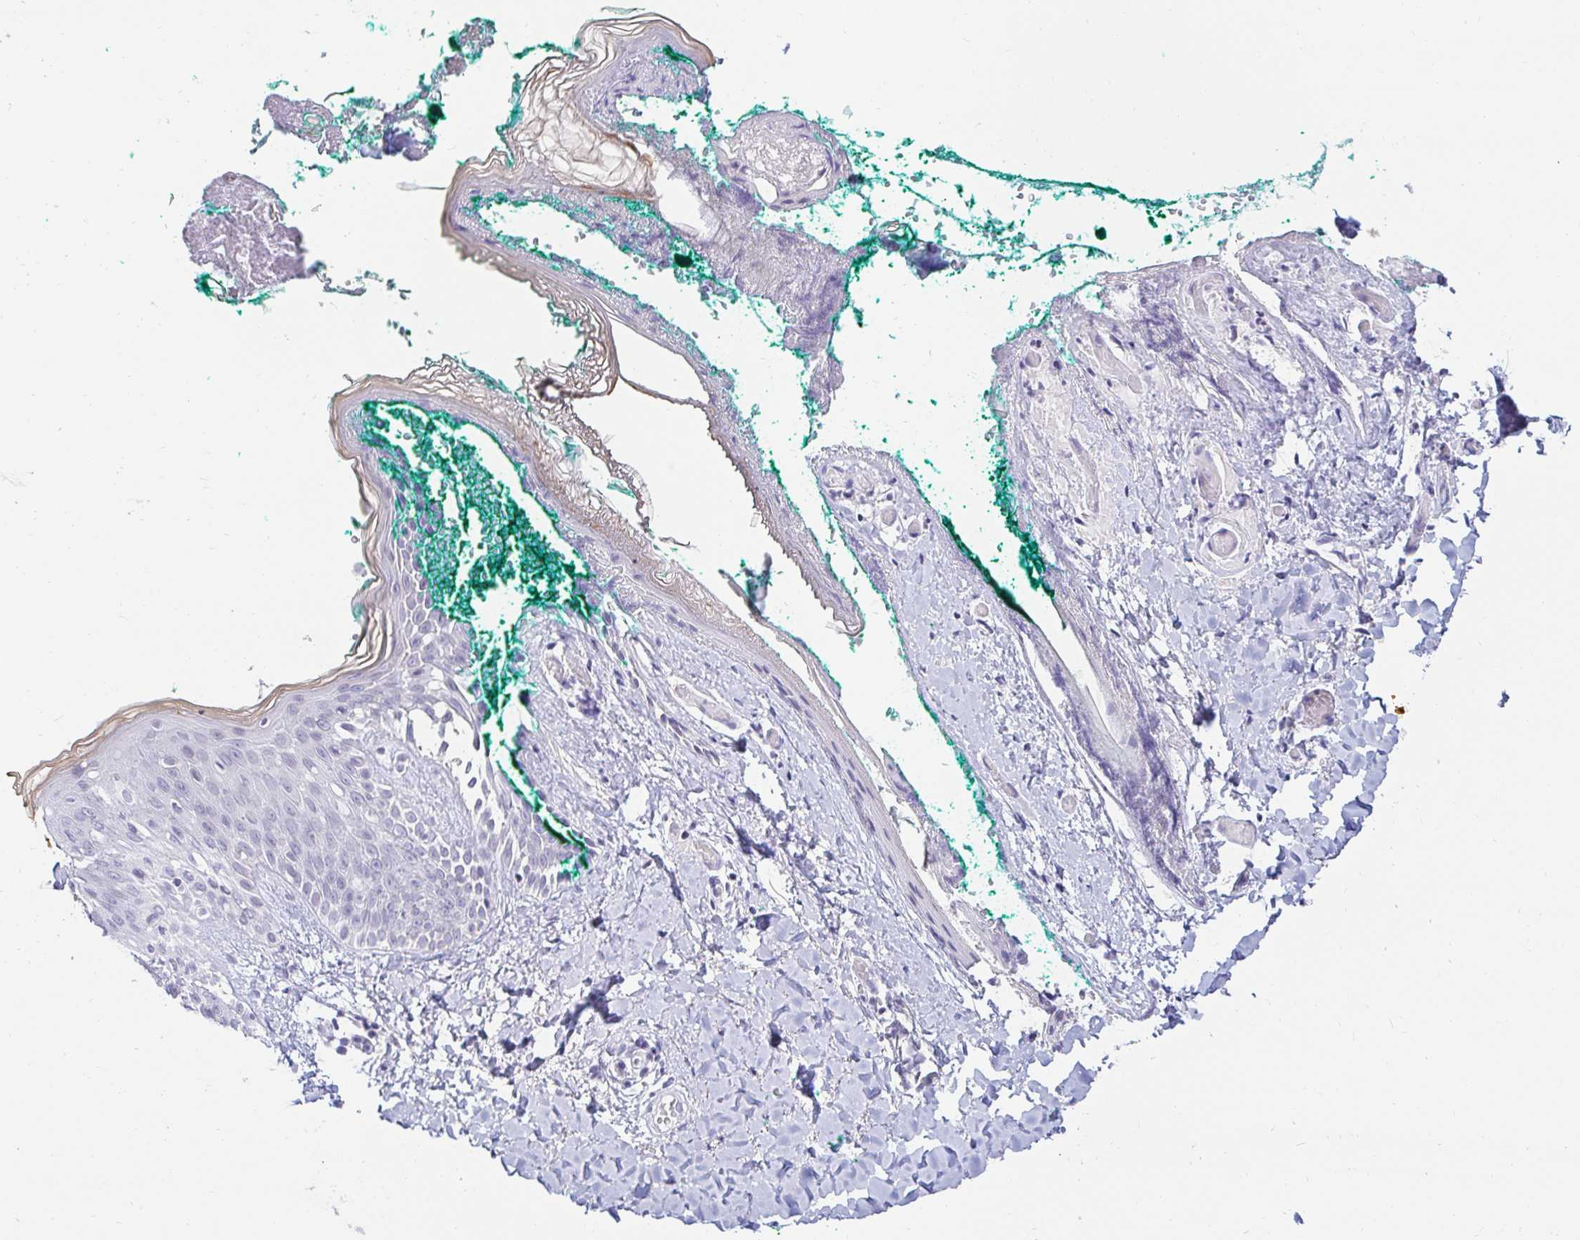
{"staining": {"intensity": "negative", "quantity": "none", "location": "none"}, "tissue": "skin", "cell_type": "Fibroblasts", "image_type": "normal", "snomed": [{"axis": "morphology", "description": "Normal tissue, NOS"}, {"axis": "topography", "description": "Skin"}], "caption": "Fibroblasts are negative for protein expression in unremarkable human skin. (DAB (3,3'-diaminobenzidine) immunohistochemistry with hematoxylin counter stain).", "gene": "OR51D1", "patient": {"sex": "male", "age": 16}}